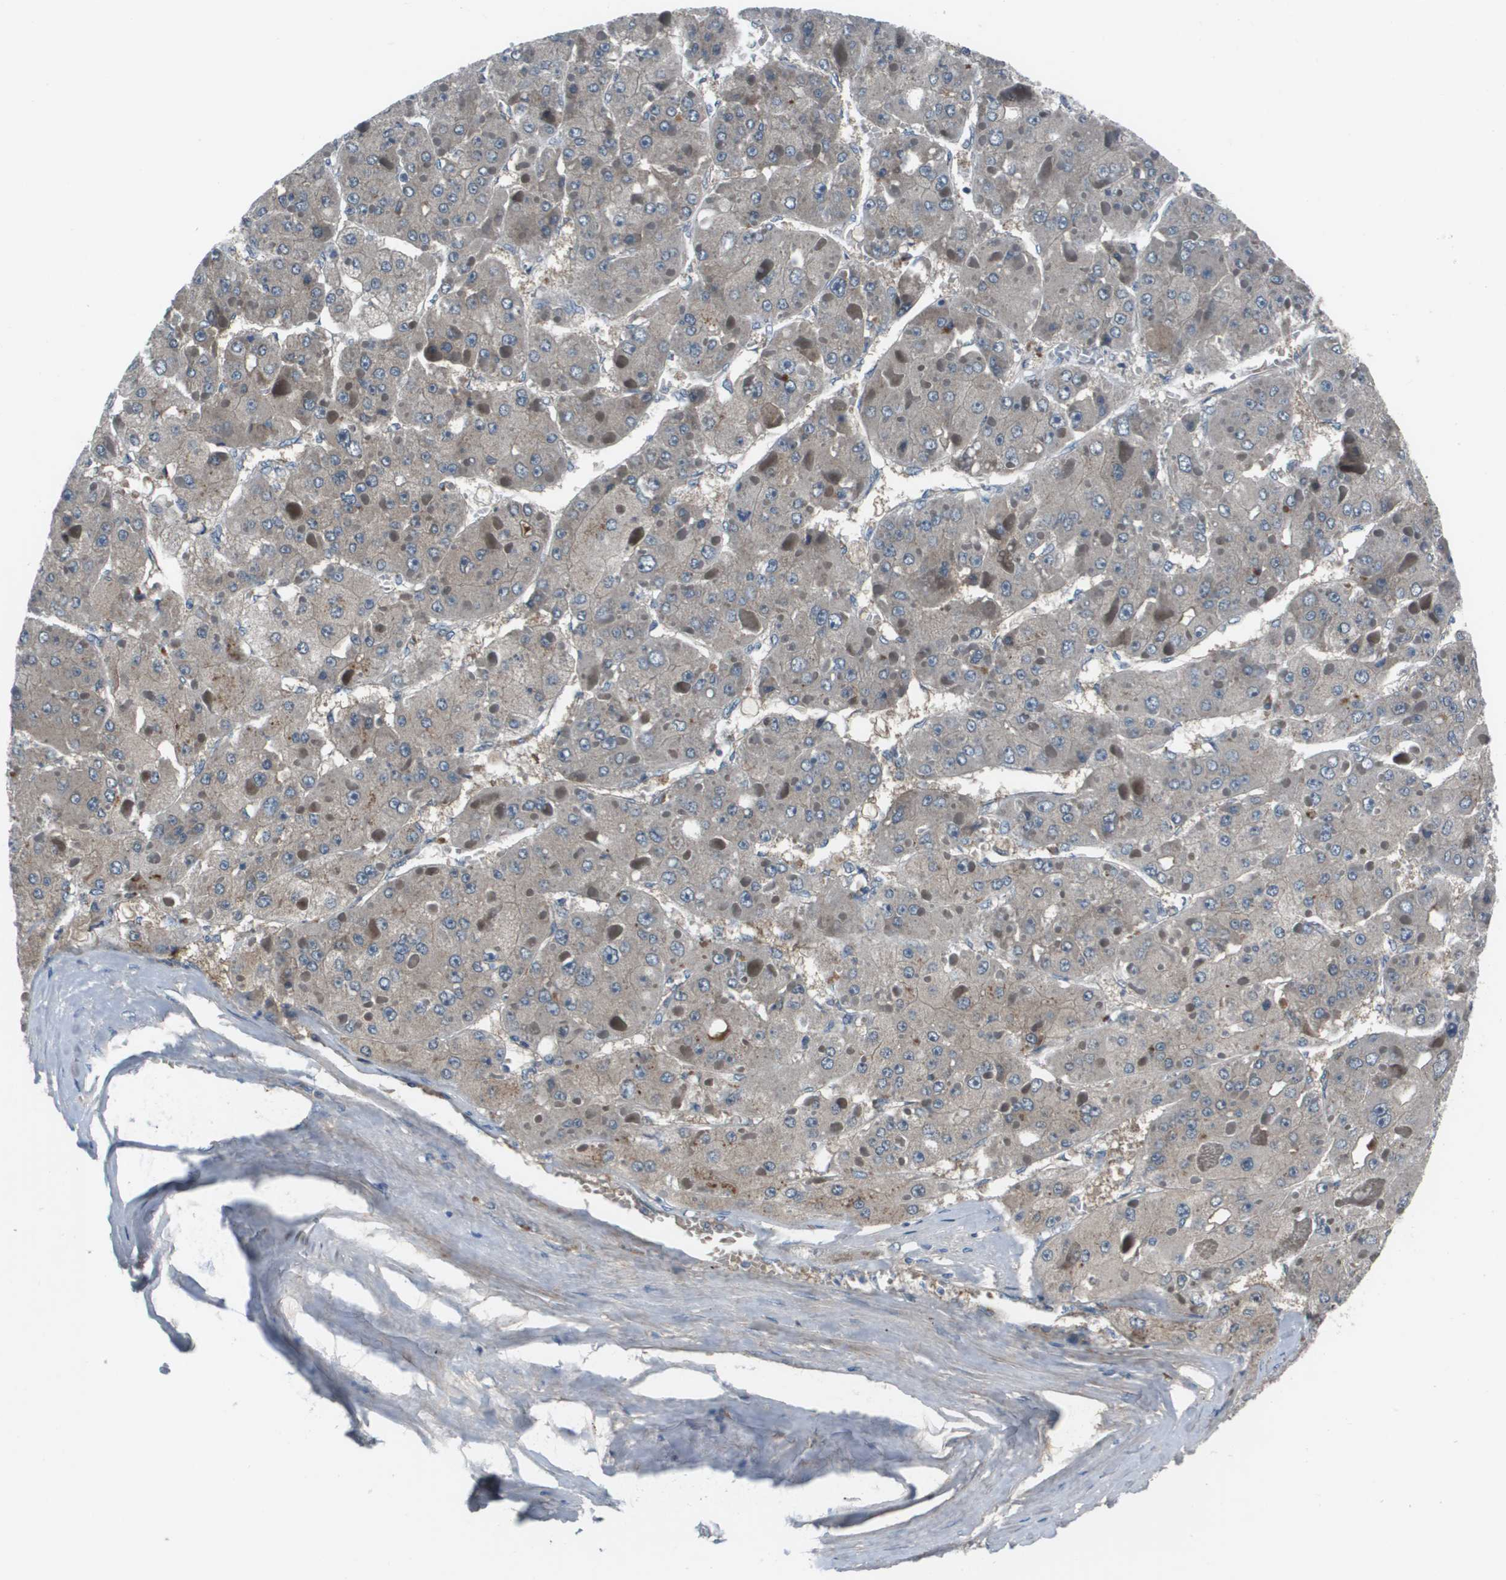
{"staining": {"intensity": "negative", "quantity": "none", "location": "none"}, "tissue": "liver cancer", "cell_type": "Tumor cells", "image_type": "cancer", "snomed": [{"axis": "morphology", "description": "Carcinoma, Hepatocellular, NOS"}, {"axis": "topography", "description": "Liver"}], "caption": "Immunohistochemistry (IHC) photomicrograph of neoplastic tissue: human liver hepatocellular carcinoma stained with DAB exhibits no significant protein expression in tumor cells. (DAB IHC visualized using brightfield microscopy, high magnification).", "gene": "PCOLCE", "patient": {"sex": "female", "age": 73}}